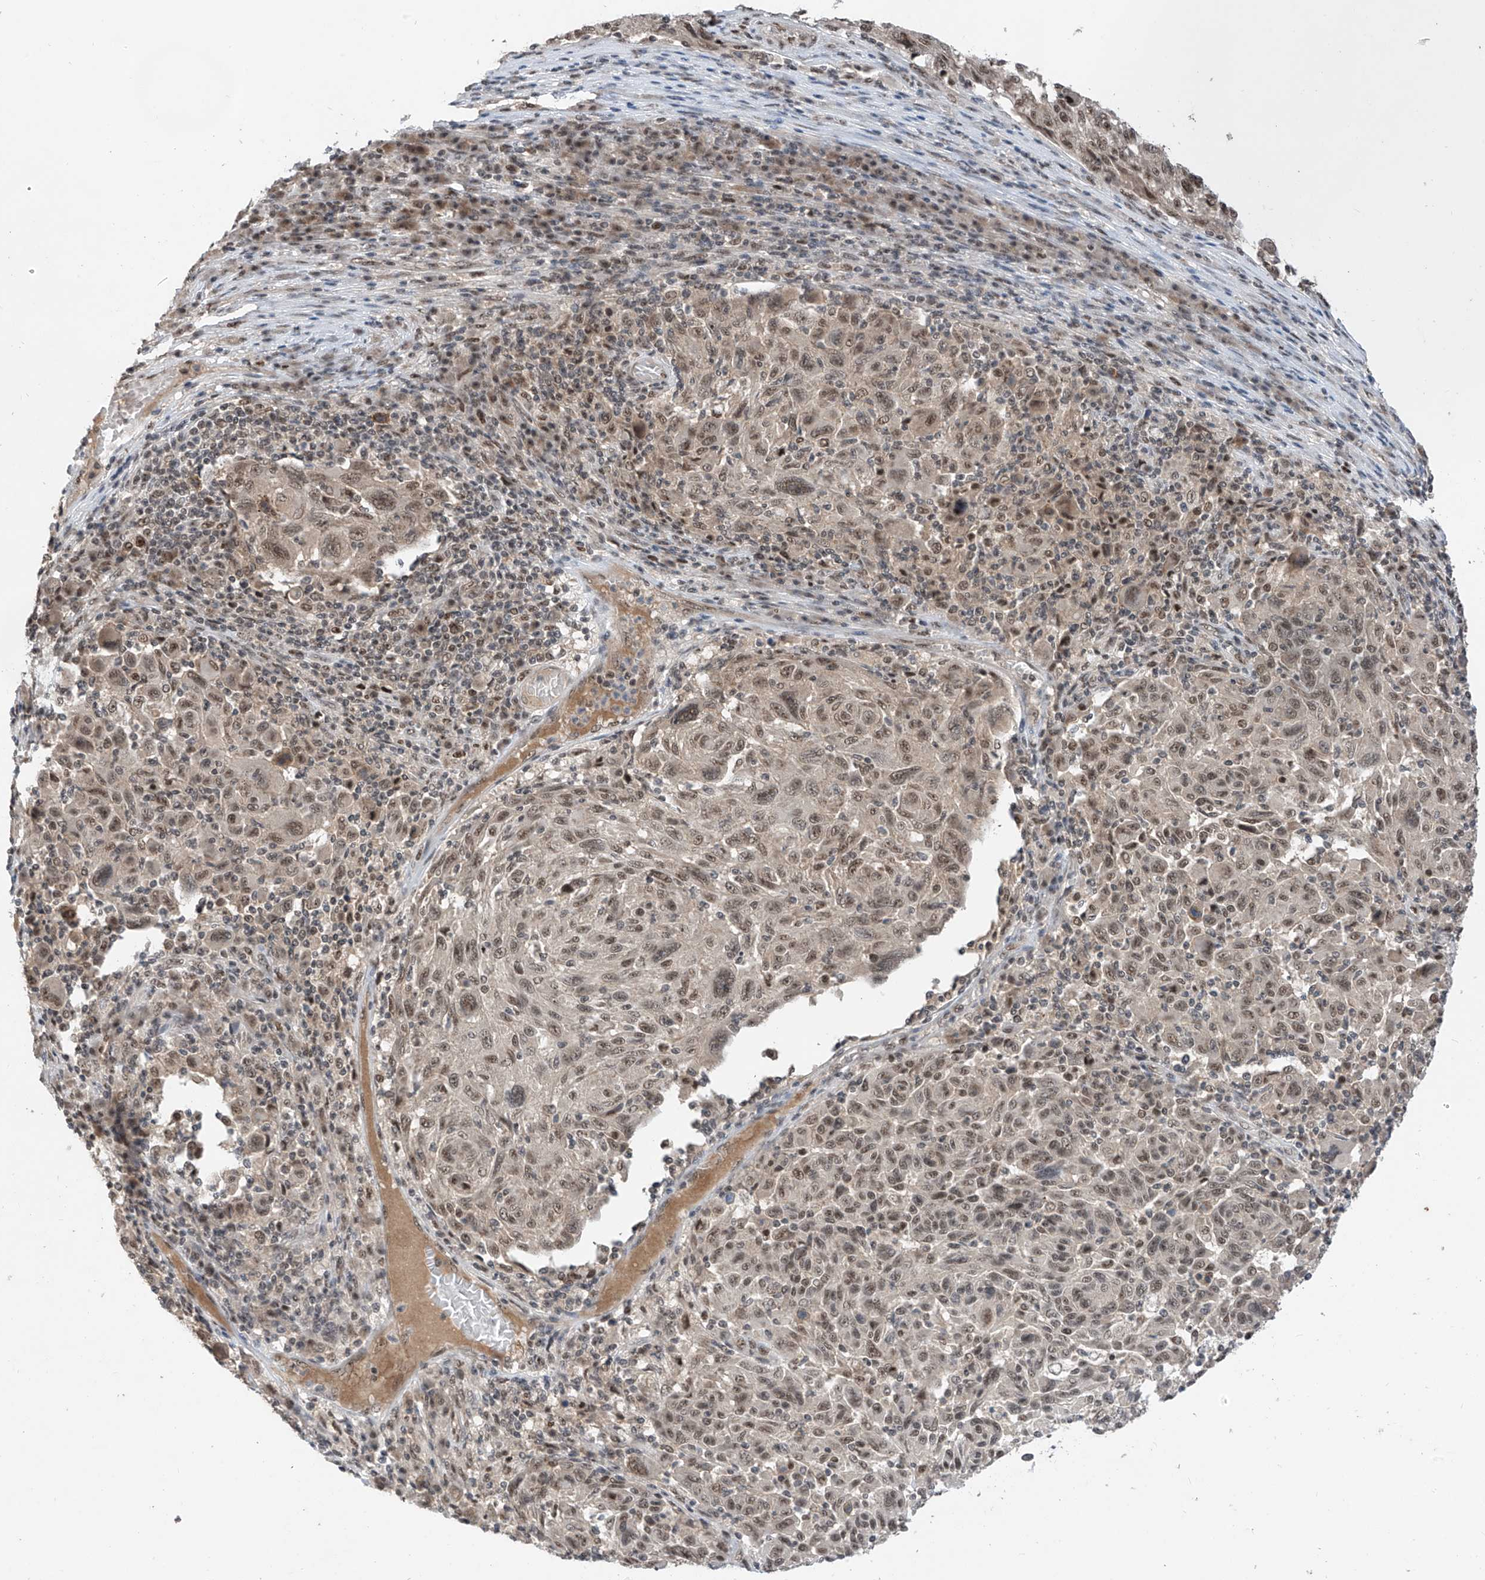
{"staining": {"intensity": "moderate", "quantity": ">75%", "location": "nuclear"}, "tissue": "melanoma", "cell_type": "Tumor cells", "image_type": "cancer", "snomed": [{"axis": "morphology", "description": "Malignant melanoma, NOS"}, {"axis": "topography", "description": "Skin"}], "caption": "An IHC micrograph of neoplastic tissue is shown. Protein staining in brown shows moderate nuclear positivity in malignant melanoma within tumor cells. The staining was performed using DAB to visualize the protein expression in brown, while the nuclei were stained in blue with hematoxylin (Magnification: 20x).", "gene": "RPAIN", "patient": {"sex": "male", "age": 53}}